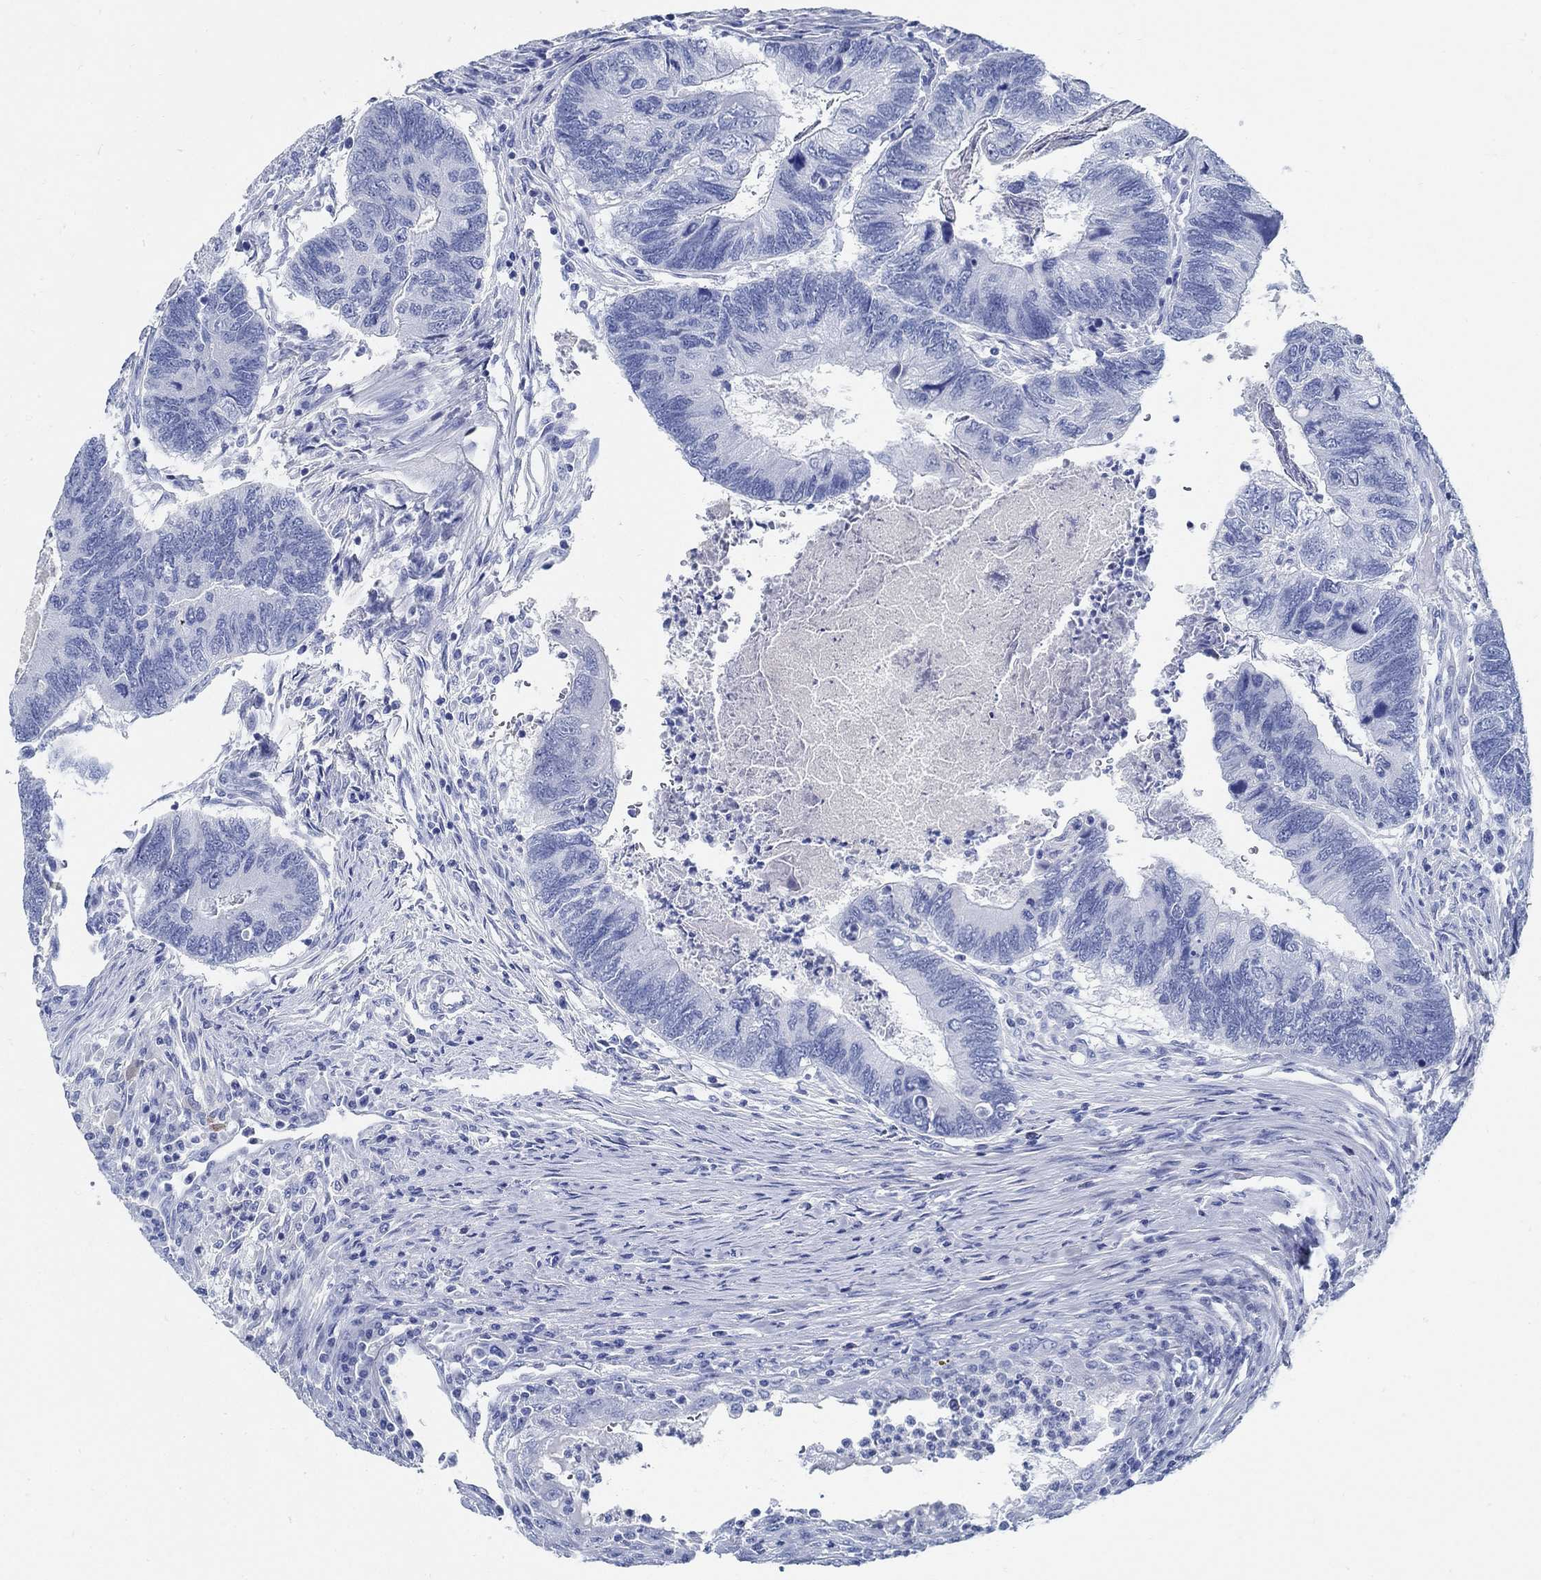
{"staining": {"intensity": "negative", "quantity": "none", "location": "none"}, "tissue": "colorectal cancer", "cell_type": "Tumor cells", "image_type": "cancer", "snomed": [{"axis": "morphology", "description": "Adenocarcinoma, NOS"}, {"axis": "topography", "description": "Colon"}], "caption": "Immunohistochemical staining of human colorectal cancer reveals no significant expression in tumor cells.", "gene": "SLC45A1", "patient": {"sex": "female", "age": 67}}